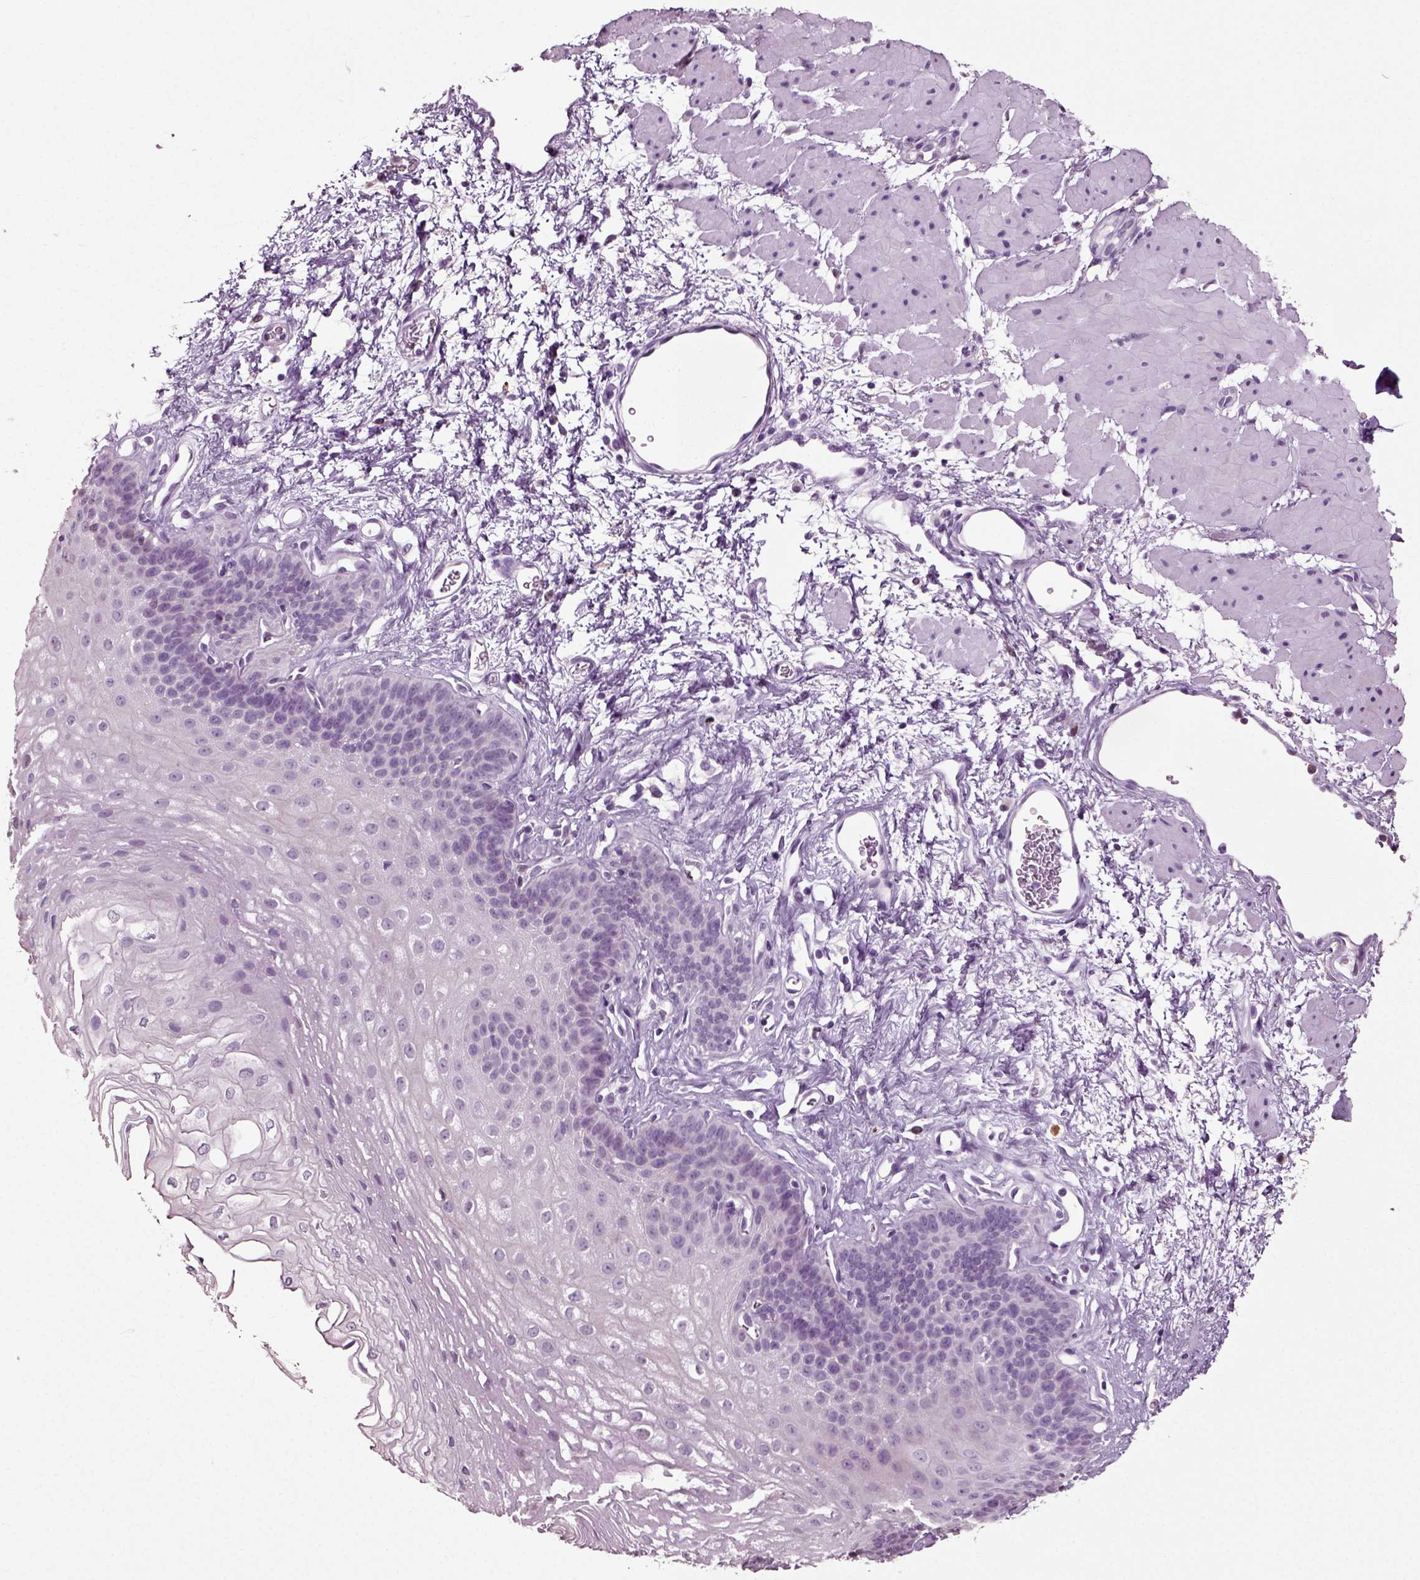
{"staining": {"intensity": "negative", "quantity": "none", "location": "none"}, "tissue": "esophagus", "cell_type": "Squamous epithelial cells", "image_type": "normal", "snomed": [{"axis": "morphology", "description": "Normal tissue, NOS"}, {"axis": "topography", "description": "Esophagus"}], "caption": "A high-resolution histopathology image shows immunohistochemistry staining of normal esophagus, which demonstrates no significant staining in squamous epithelial cells. The staining is performed using DAB brown chromogen with nuclei counter-stained in using hematoxylin.", "gene": "SLC26A8", "patient": {"sex": "female", "age": 62}}